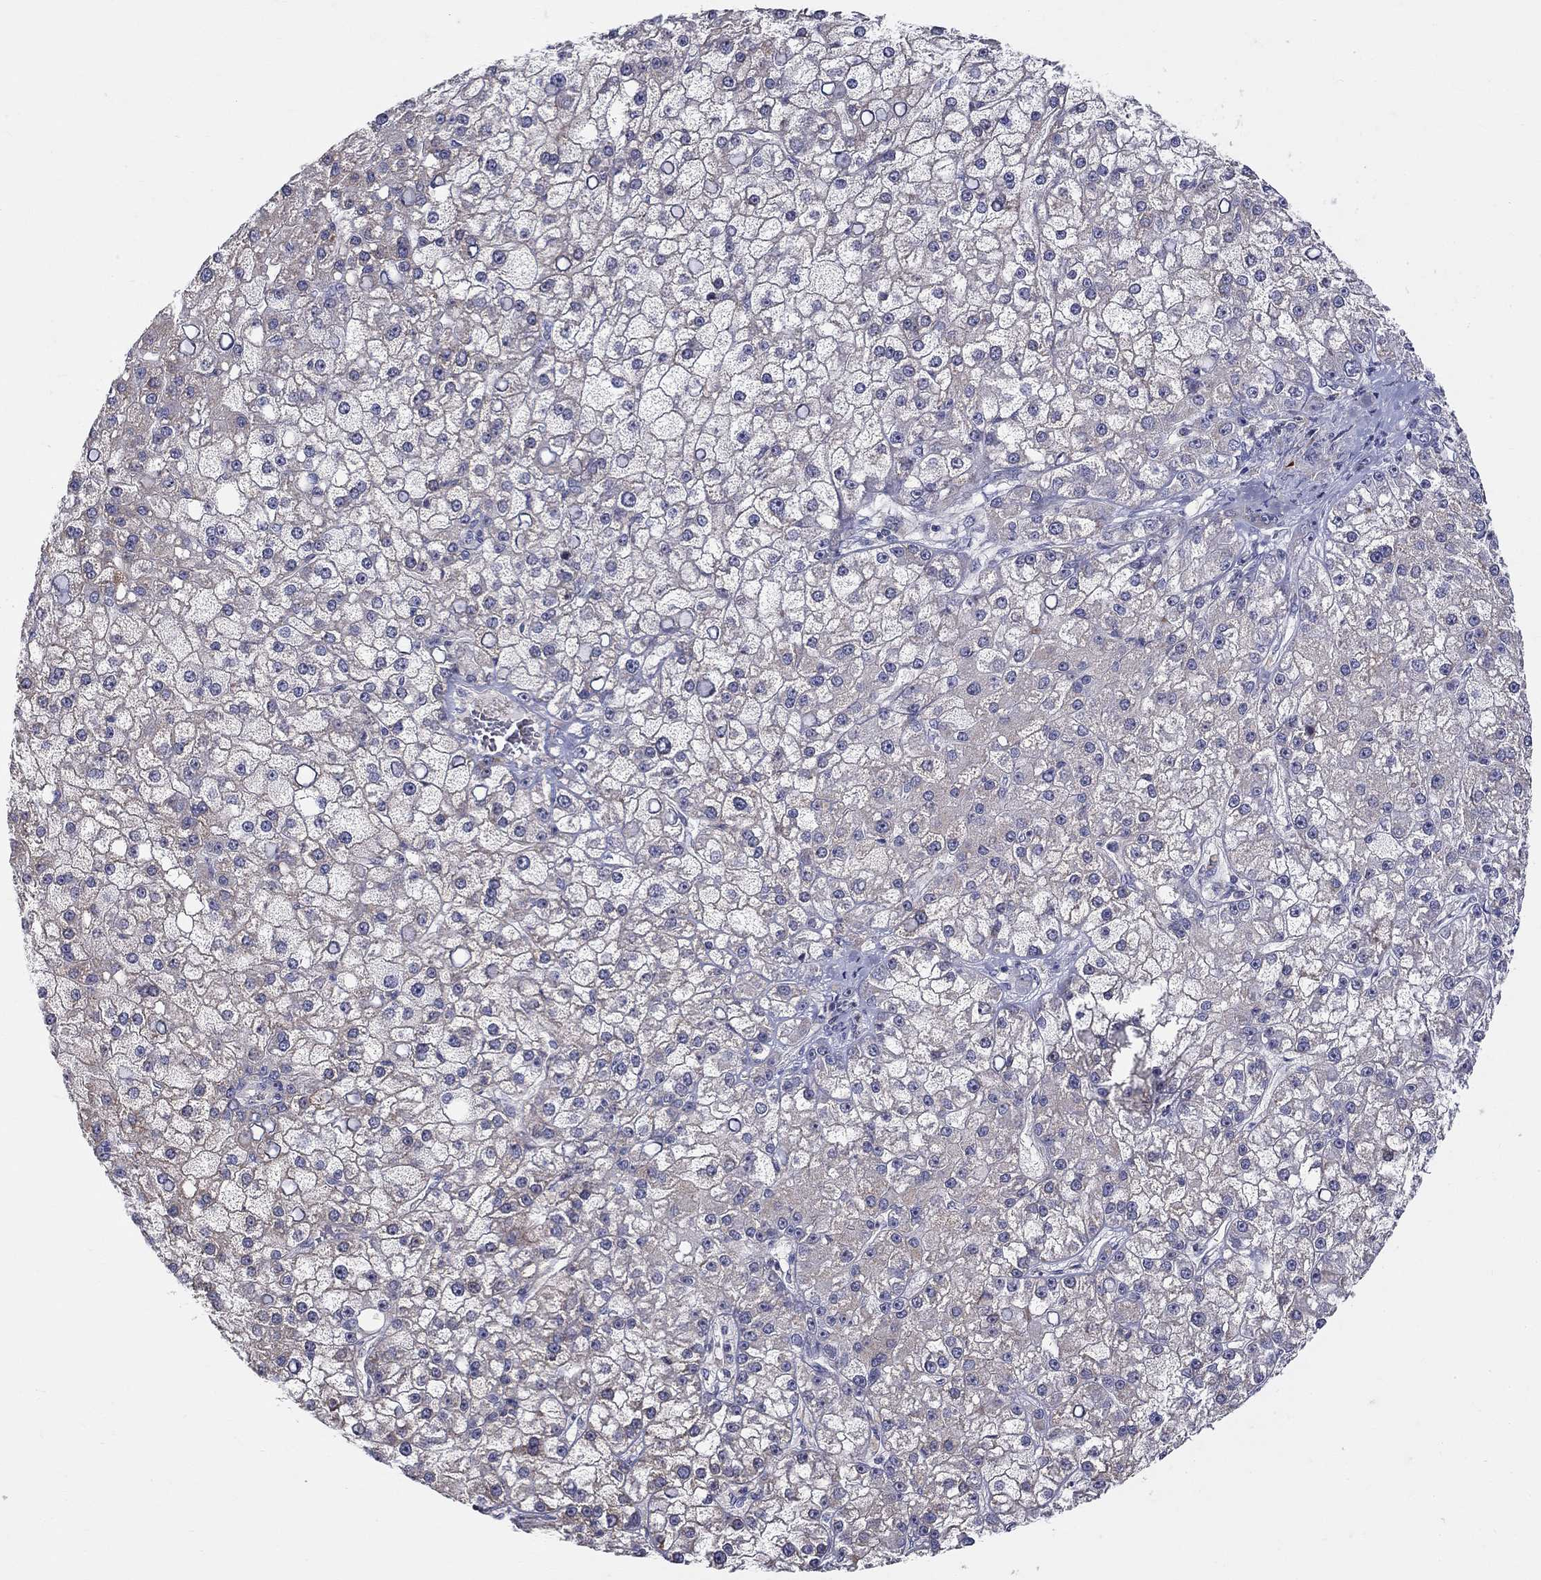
{"staining": {"intensity": "negative", "quantity": "none", "location": "none"}, "tissue": "liver cancer", "cell_type": "Tumor cells", "image_type": "cancer", "snomed": [{"axis": "morphology", "description": "Carcinoma, Hepatocellular, NOS"}, {"axis": "topography", "description": "Liver"}], "caption": "Human liver cancer stained for a protein using IHC displays no staining in tumor cells.", "gene": "HMX2", "patient": {"sex": "male", "age": 67}}